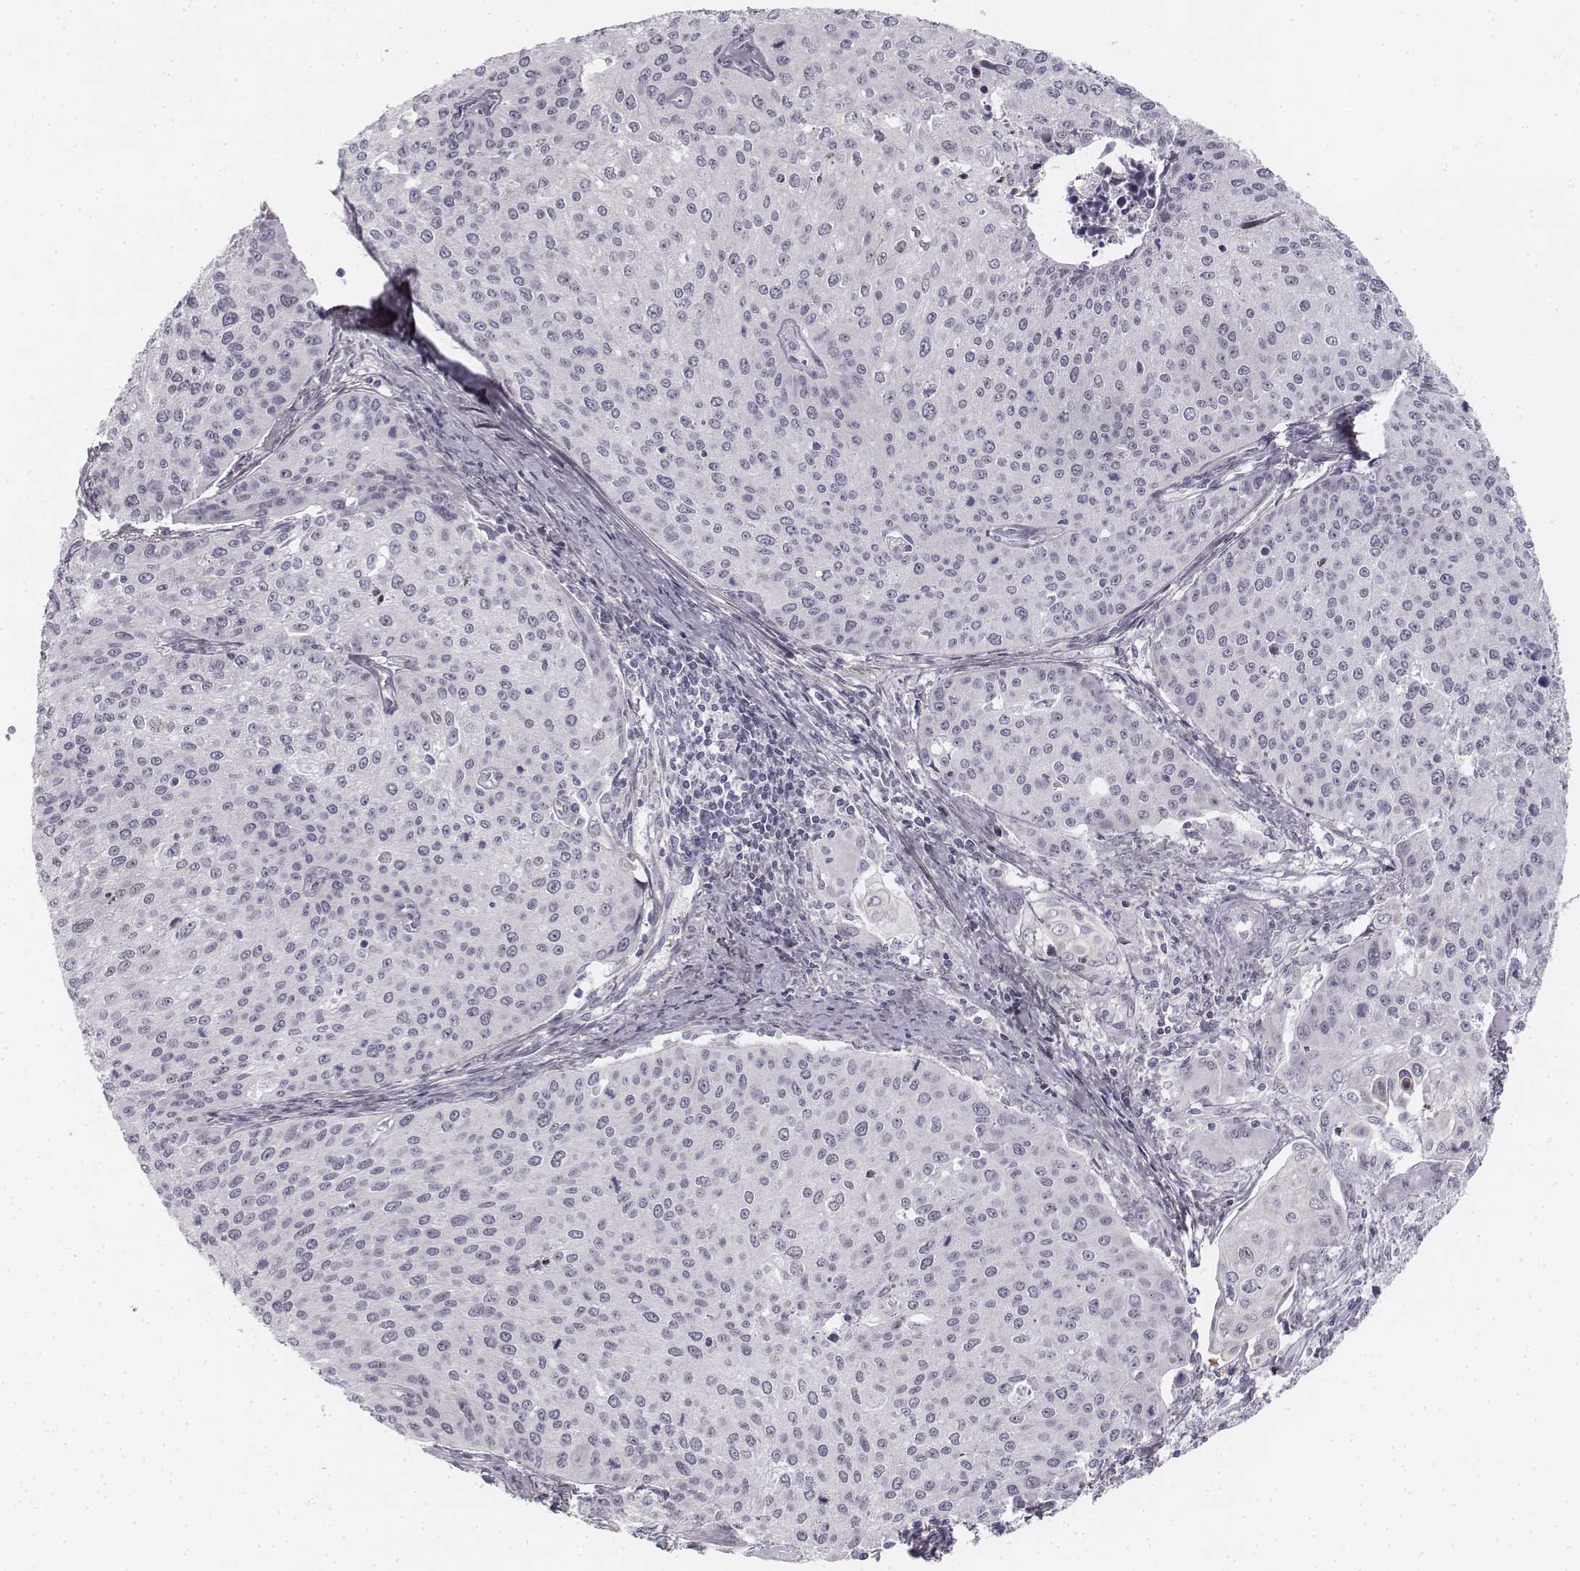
{"staining": {"intensity": "negative", "quantity": "none", "location": "none"}, "tissue": "cervical cancer", "cell_type": "Tumor cells", "image_type": "cancer", "snomed": [{"axis": "morphology", "description": "Squamous cell carcinoma, NOS"}, {"axis": "topography", "description": "Cervix"}], "caption": "Tumor cells are negative for protein expression in human cervical cancer.", "gene": "KRT84", "patient": {"sex": "female", "age": 38}}